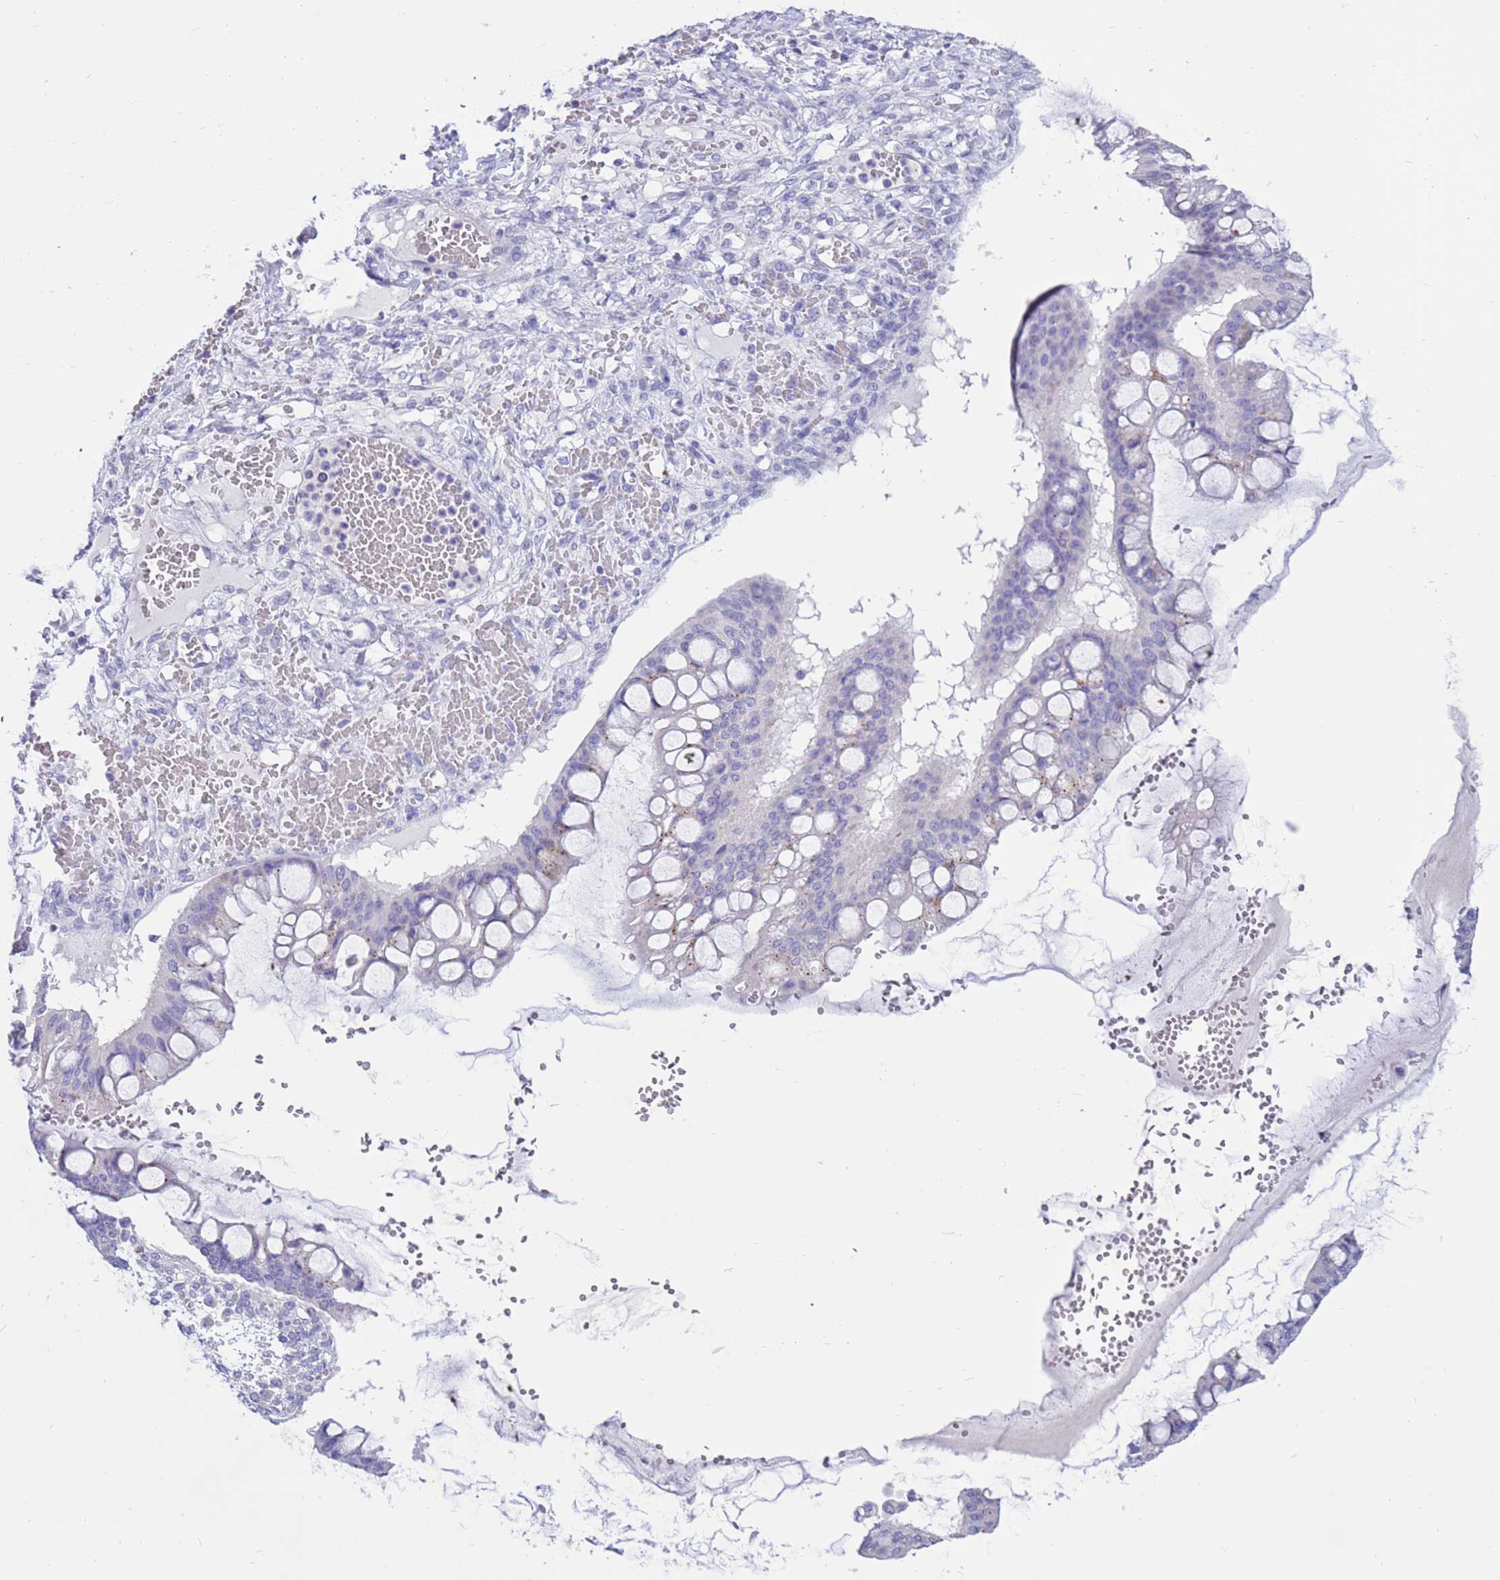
{"staining": {"intensity": "weak", "quantity": "<25%", "location": "cytoplasmic/membranous"}, "tissue": "ovarian cancer", "cell_type": "Tumor cells", "image_type": "cancer", "snomed": [{"axis": "morphology", "description": "Cystadenocarcinoma, mucinous, NOS"}, {"axis": "topography", "description": "Ovary"}], "caption": "The IHC photomicrograph has no significant expression in tumor cells of ovarian cancer tissue. (DAB IHC, high magnification).", "gene": "PDE10A", "patient": {"sex": "female", "age": 73}}